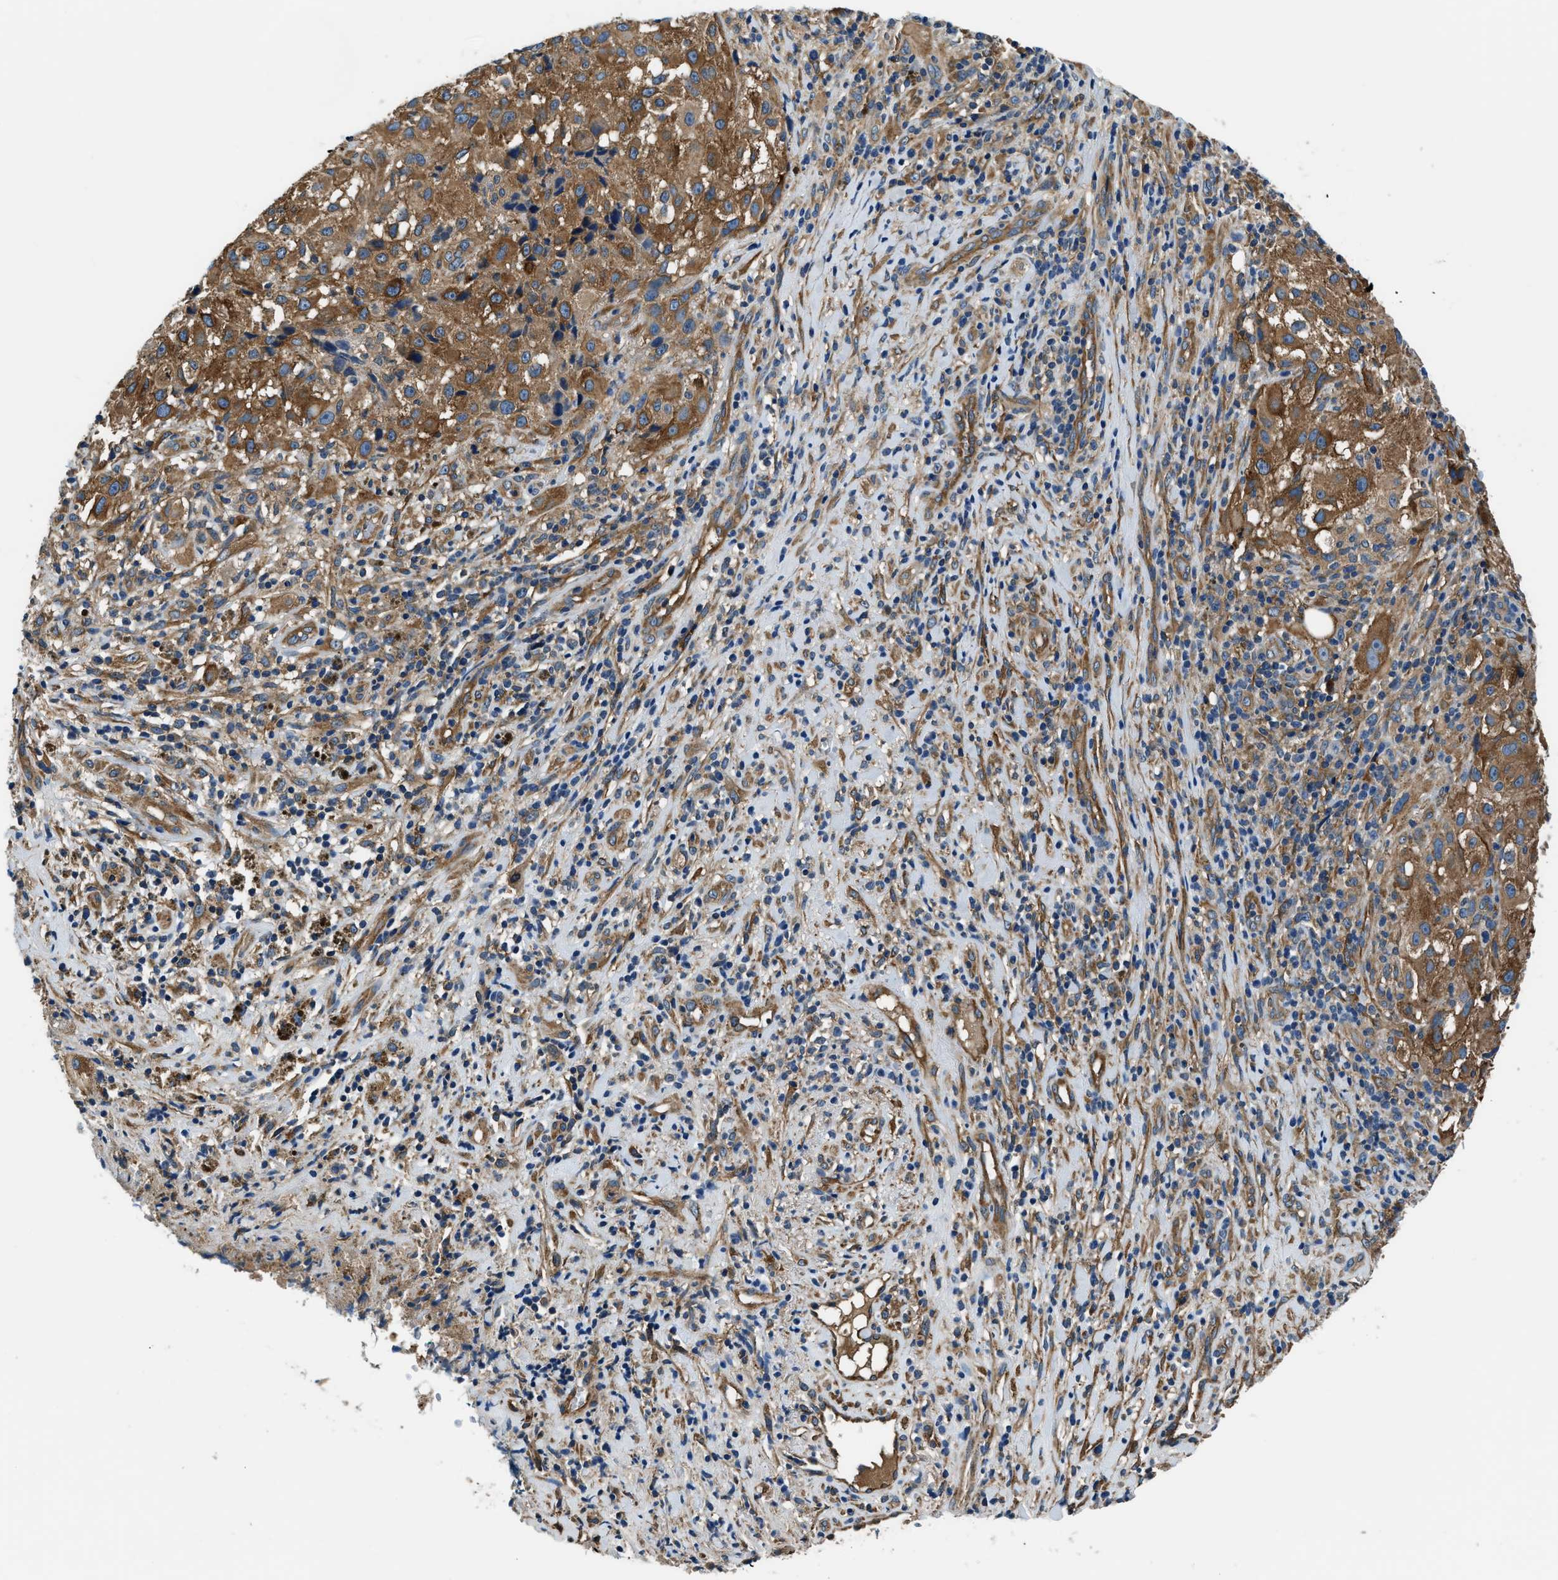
{"staining": {"intensity": "strong", "quantity": ">75%", "location": "cytoplasmic/membranous"}, "tissue": "melanoma", "cell_type": "Tumor cells", "image_type": "cancer", "snomed": [{"axis": "morphology", "description": "Necrosis, NOS"}, {"axis": "morphology", "description": "Malignant melanoma, NOS"}, {"axis": "topography", "description": "Skin"}], "caption": "Tumor cells exhibit high levels of strong cytoplasmic/membranous expression in about >75% of cells in human melanoma.", "gene": "EEA1", "patient": {"sex": "female", "age": 87}}